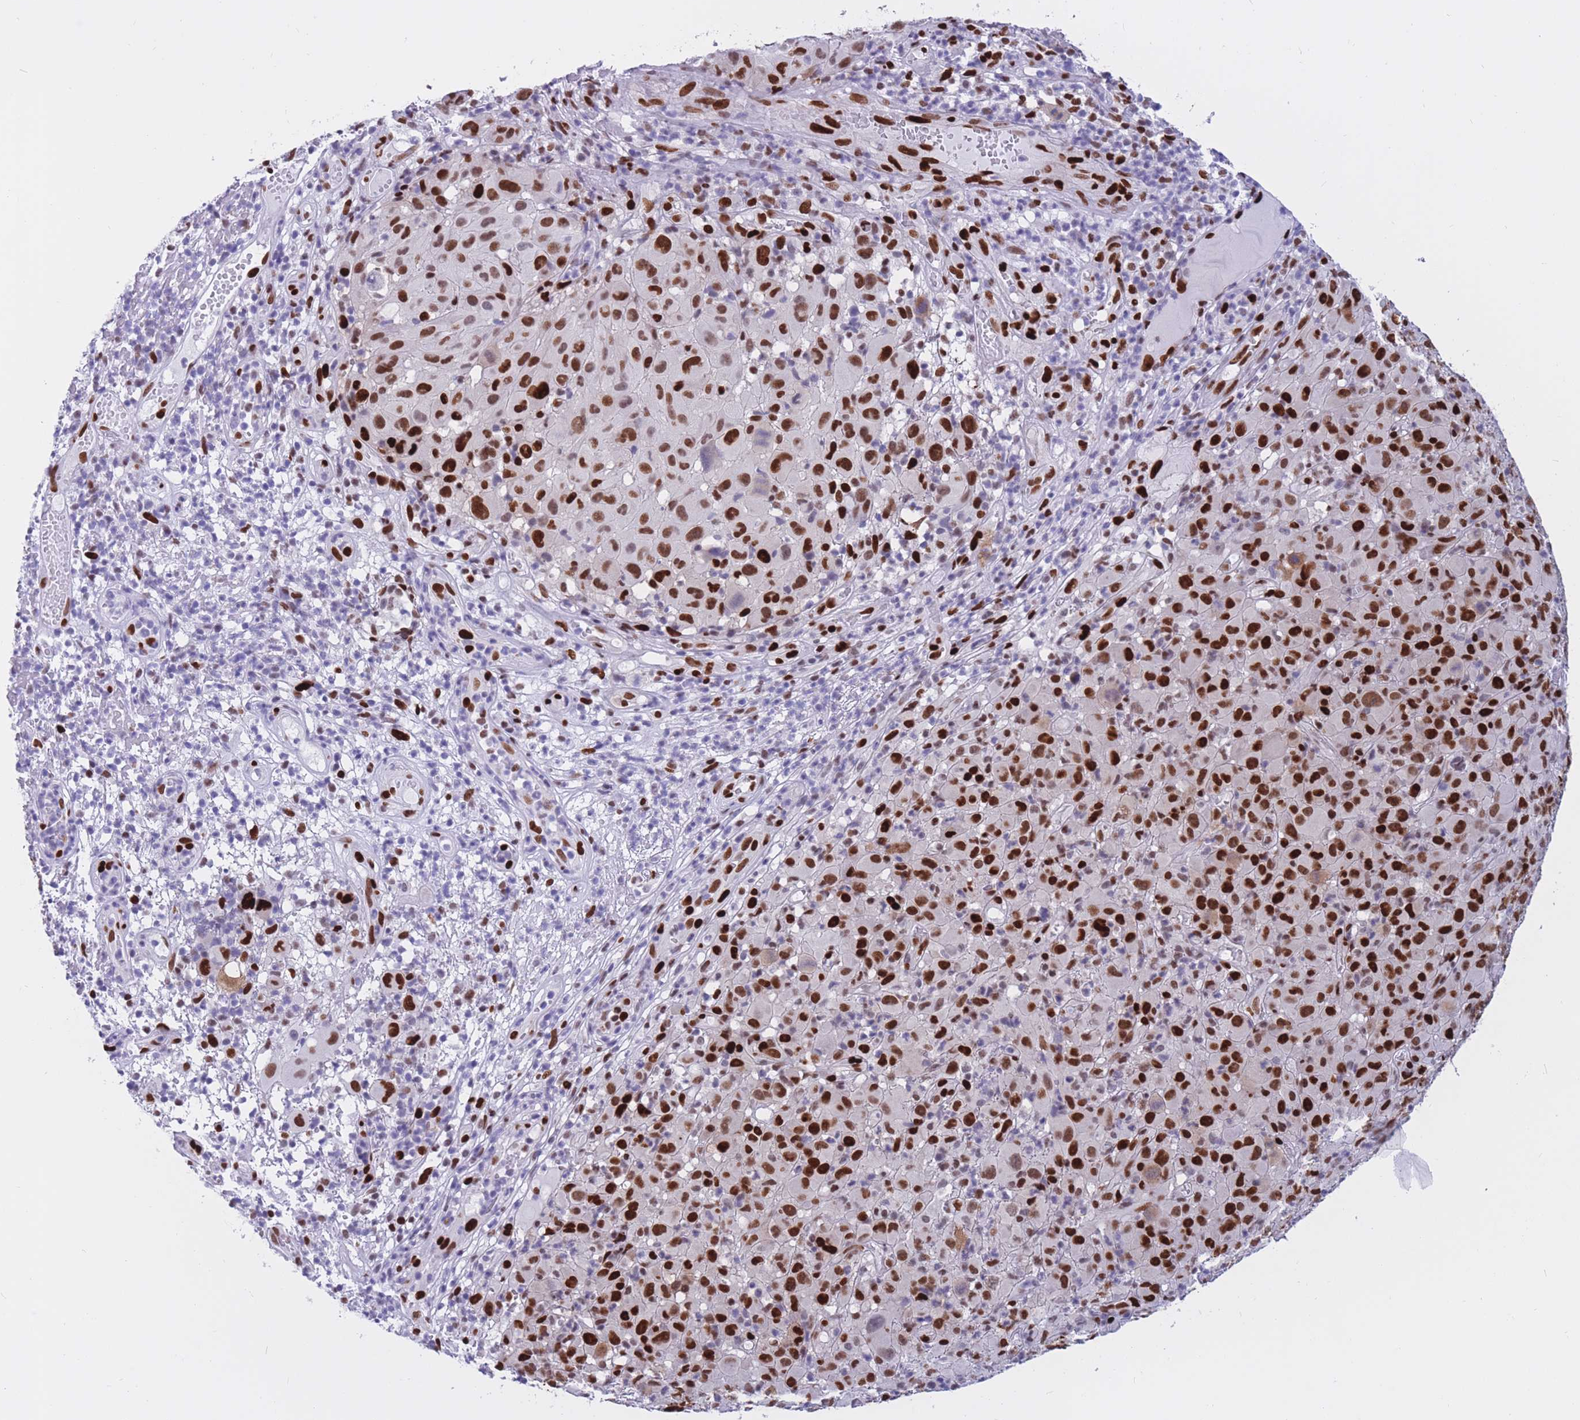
{"staining": {"intensity": "strong", "quantity": ">75%", "location": "nuclear"}, "tissue": "melanoma", "cell_type": "Tumor cells", "image_type": "cancer", "snomed": [{"axis": "morphology", "description": "Malignant melanoma, NOS"}, {"axis": "topography", "description": "Skin"}], "caption": "A high-resolution photomicrograph shows immunohistochemistry (IHC) staining of malignant melanoma, which demonstrates strong nuclear staining in about >75% of tumor cells. Using DAB (brown) and hematoxylin (blue) stains, captured at high magnification using brightfield microscopy.", "gene": "NASP", "patient": {"sex": "male", "age": 73}}